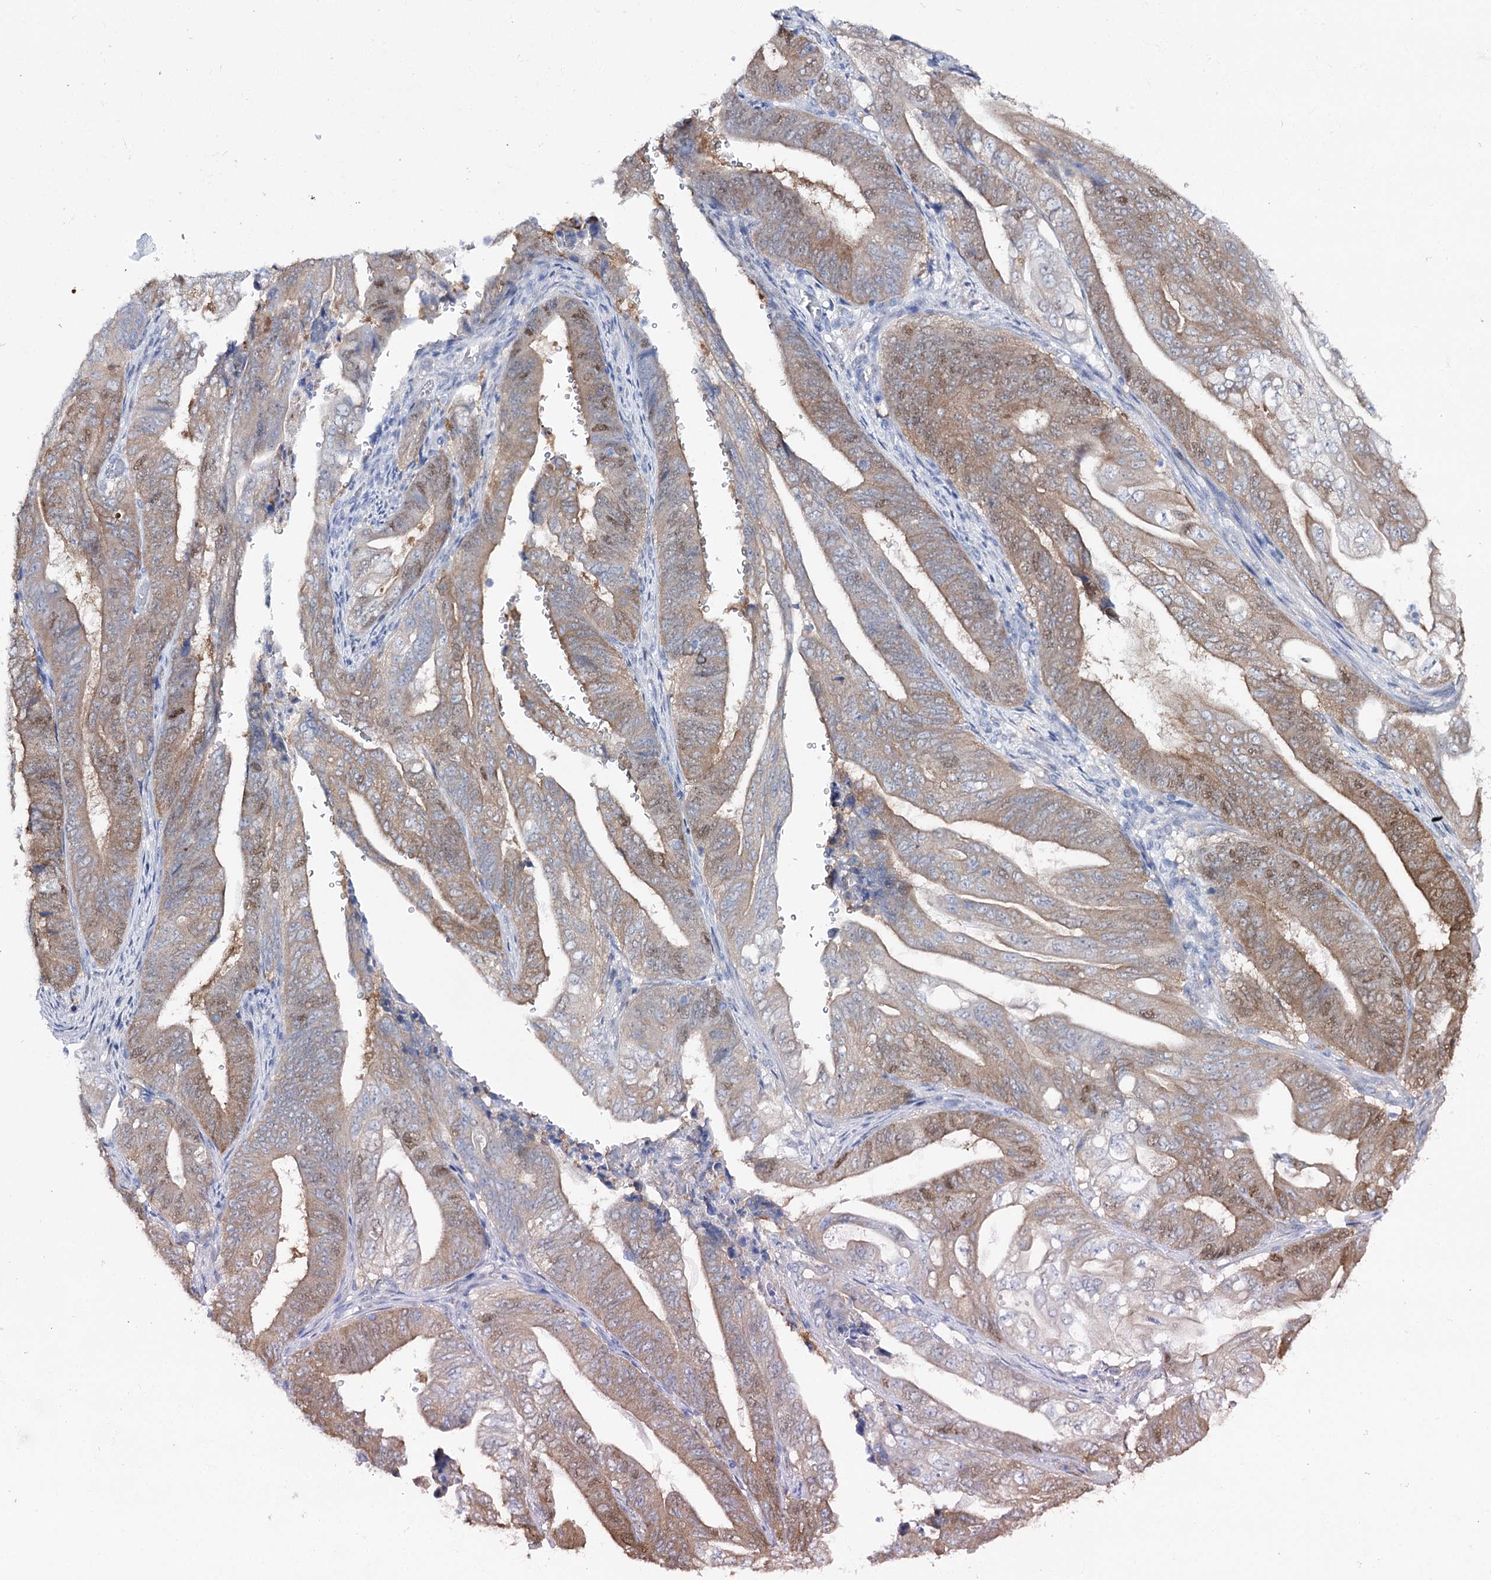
{"staining": {"intensity": "moderate", "quantity": "25%-75%", "location": "cytoplasmic/membranous,nuclear"}, "tissue": "stomach cancer", "cell_type": "Tumor cells", "image_type": "cancer", "snomed": [{"axis": "morphology", "description": "Adenocarcinoma, NOS"}, {"axis": "topography", "description": "Stomach"}], "caption": "DAB immunohistochemical staining of human adenocarcinoma (stomach) reveals moderate cytoplasmic/membranous and nuclear protein expression in about 25%-75% of tumor cells. Immunohistochemistry stains the protein in brown and the nuclei are stained blue.", "gene": "UGDH", "patient": {"sex": "female", "age": 73}}